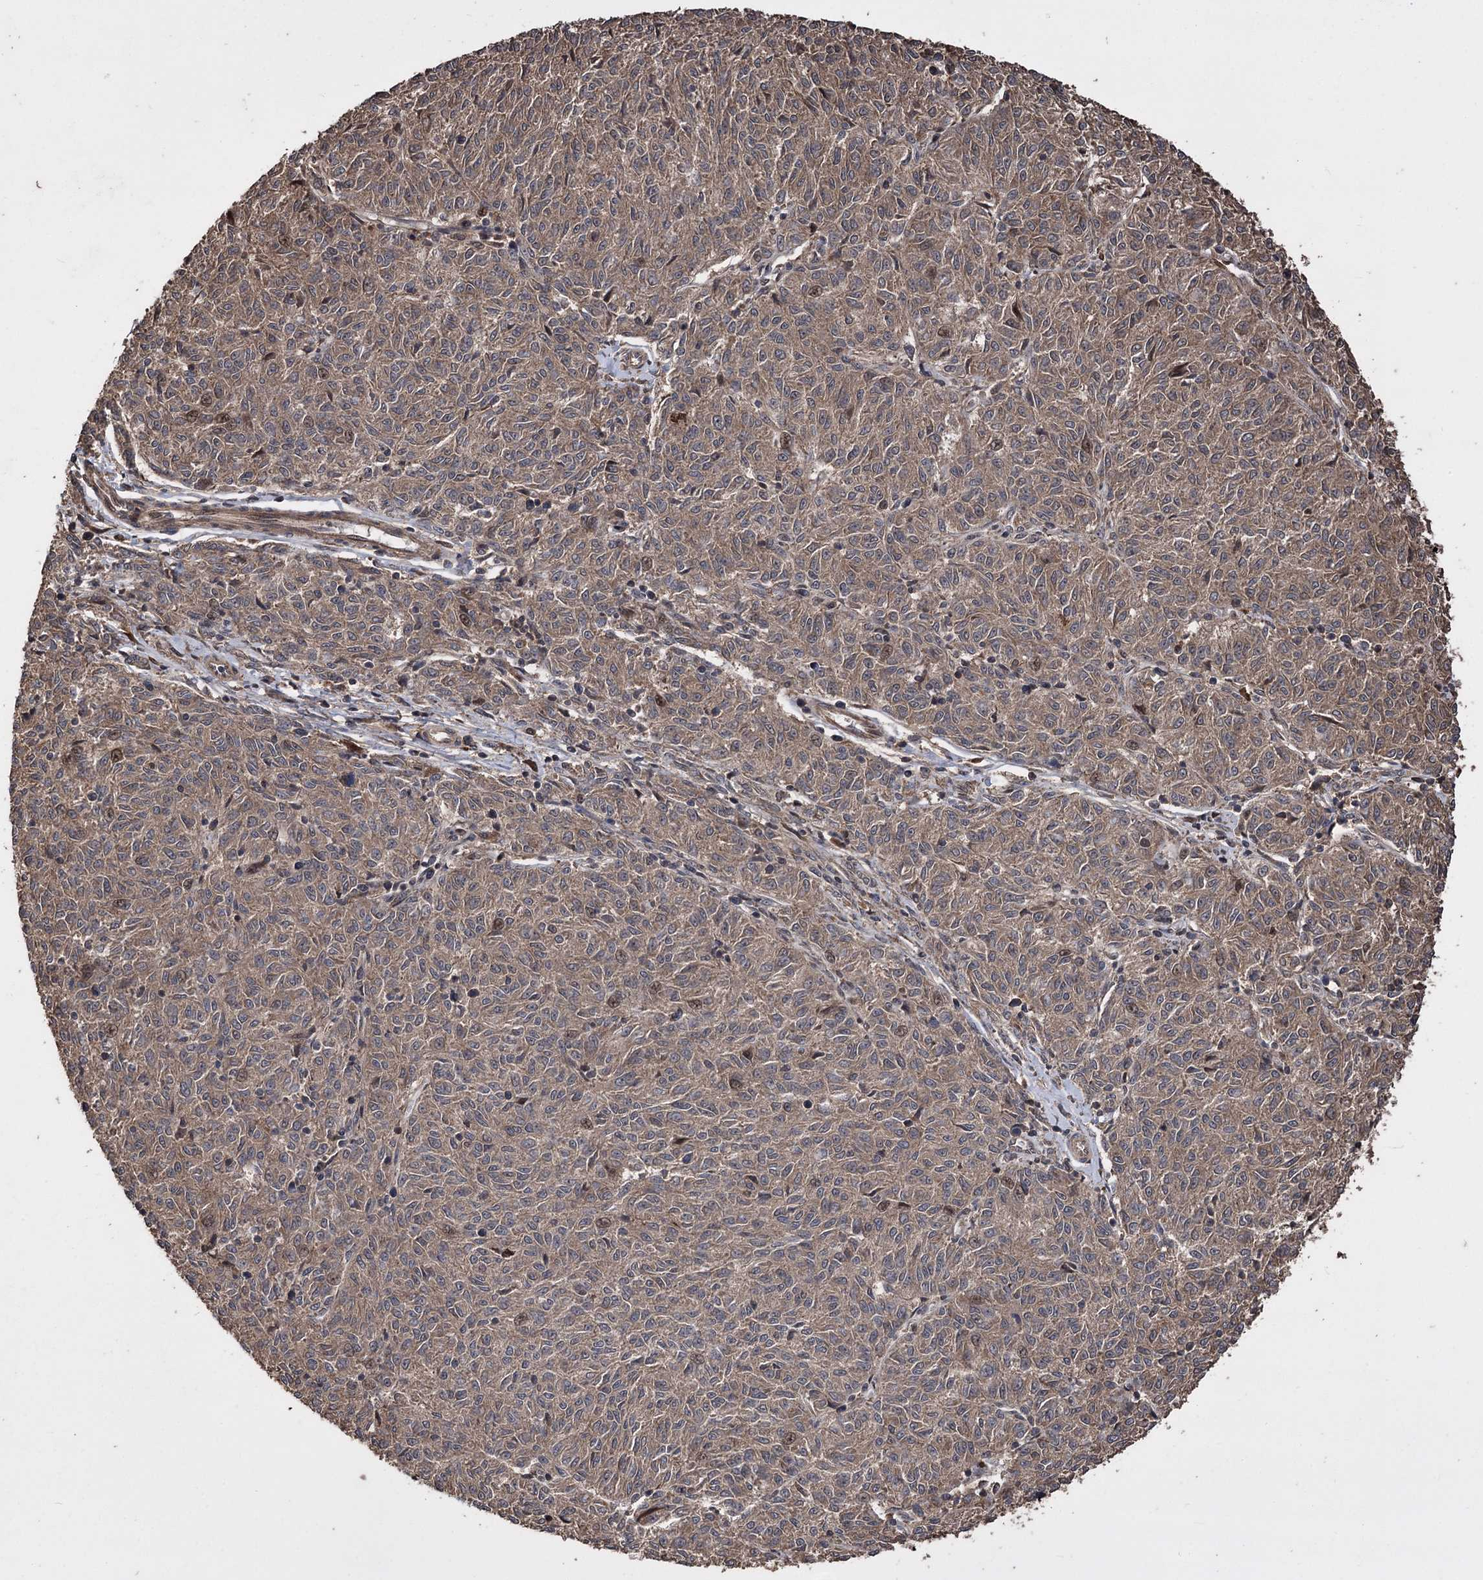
{"staining": {"intensity": "weak", "quantity": ">75%", "location": "cytoplasmic/membranous,nuclear"}, "tissue": "melanoma", "cell_type": "Tumor cells", "image_type": "cancer", "snomed": [{"axis": "morphology", "description": "Malignant melanoma, NOS"}, {"axis": "topography", "description": "Skin"}], "caption": "DAB immunohistochemical staining of human melanoma shows weak cytoplasmic/membranous and nuclear protein staining in approximately >75% of tumor cells.", "gene": "RASSF3", "patient": {"sex": "female", "age": 72}}